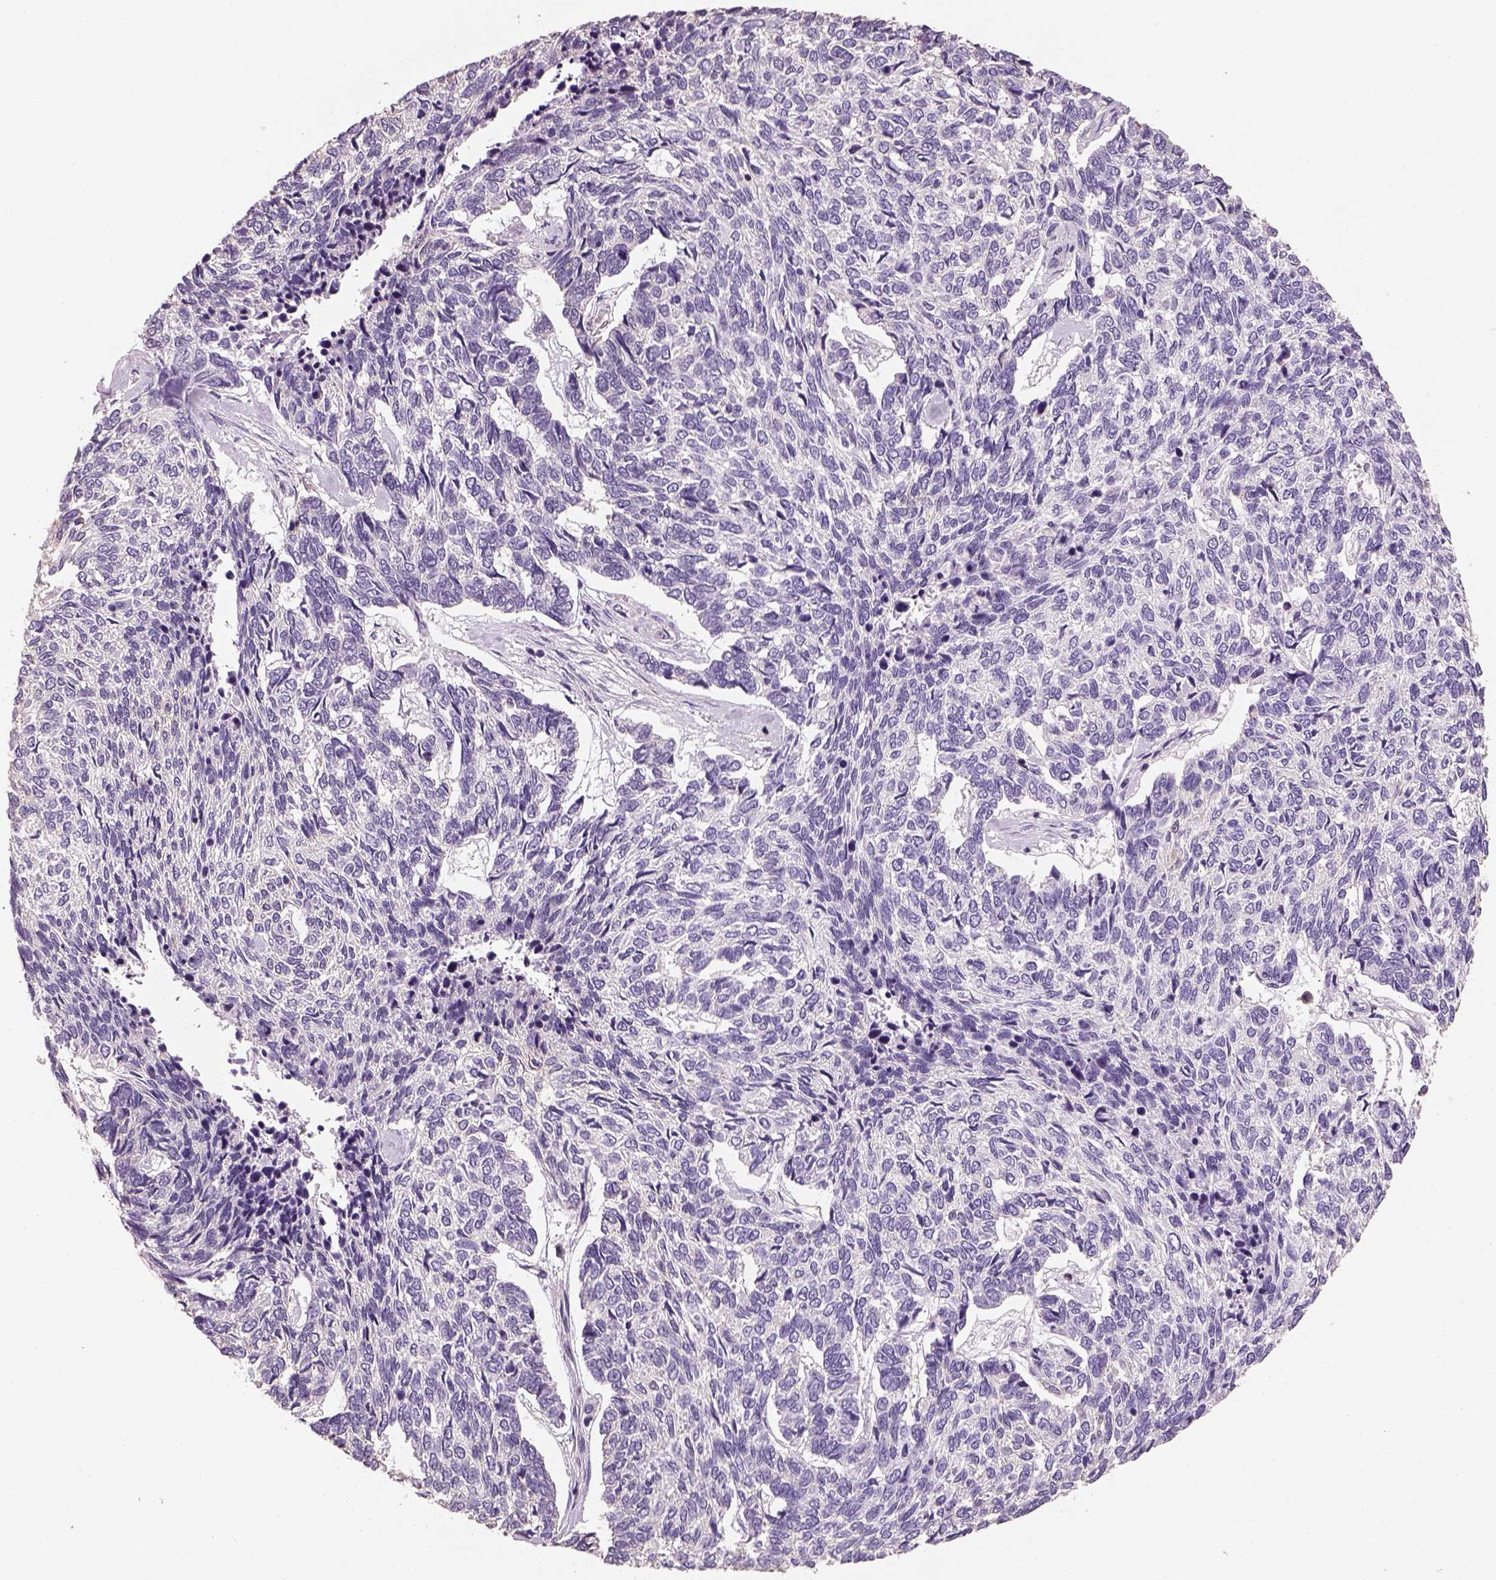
{"staining": {"intensity": "negative", "quantity": "none", "location": "none"}, "tissue": "skin cancer", "cell_type": "Tumor cells", "image_type": "cancer", "snomed": [{"axis": "morphology", "description": "Basal cell carcinoma"}, {"axis": "topography", "description": "Skin"}], "caption": "Immunohistochemistry of skin cancer displays no expression in tumor cells. (DAB (3,3'-diaminobenzidine) immunohistochemistry (IHC), high magnification).", "gene": "OTUD6A", "patient": {"sex": "female", "age": 65}}